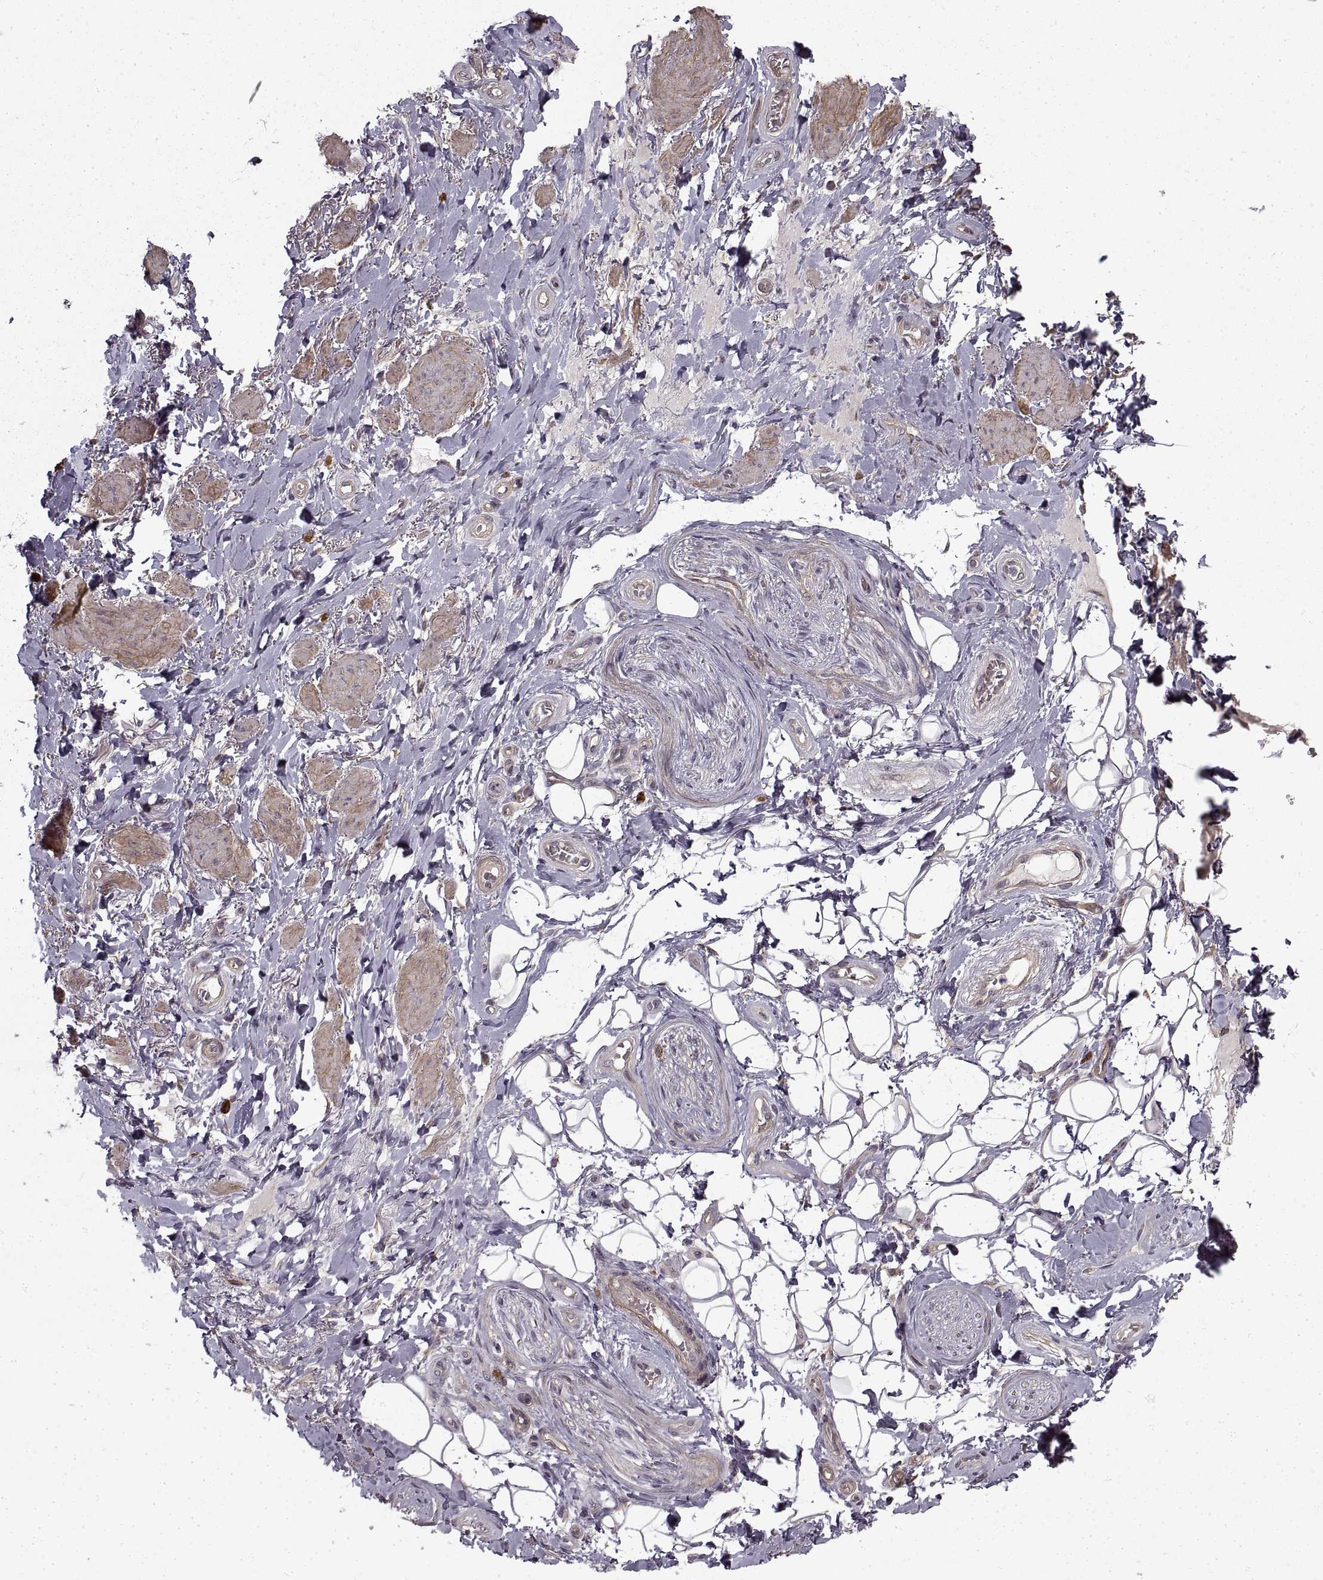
{"staining": {"intensity": "negative", "quantity": "none", "location": "none"}, "tissue": "adipose tissue", "cell_type": "Adipocytes", "image_type": "normal", "snomed": [{"axis": "morphology", "description": "Normal tissue, NOS"}, {"axis": "topography", "description": "Anal"}, {"axis": "topography", "description": "Peripheral nerve tissue"}], "caption": "IHC photomicrograph of normal human adipose tissue stained for a protein (brown), which exhibits no expression in adipocytes.", "gene": "LAMB2", "patient": {"sex": "male", "age": 53}}